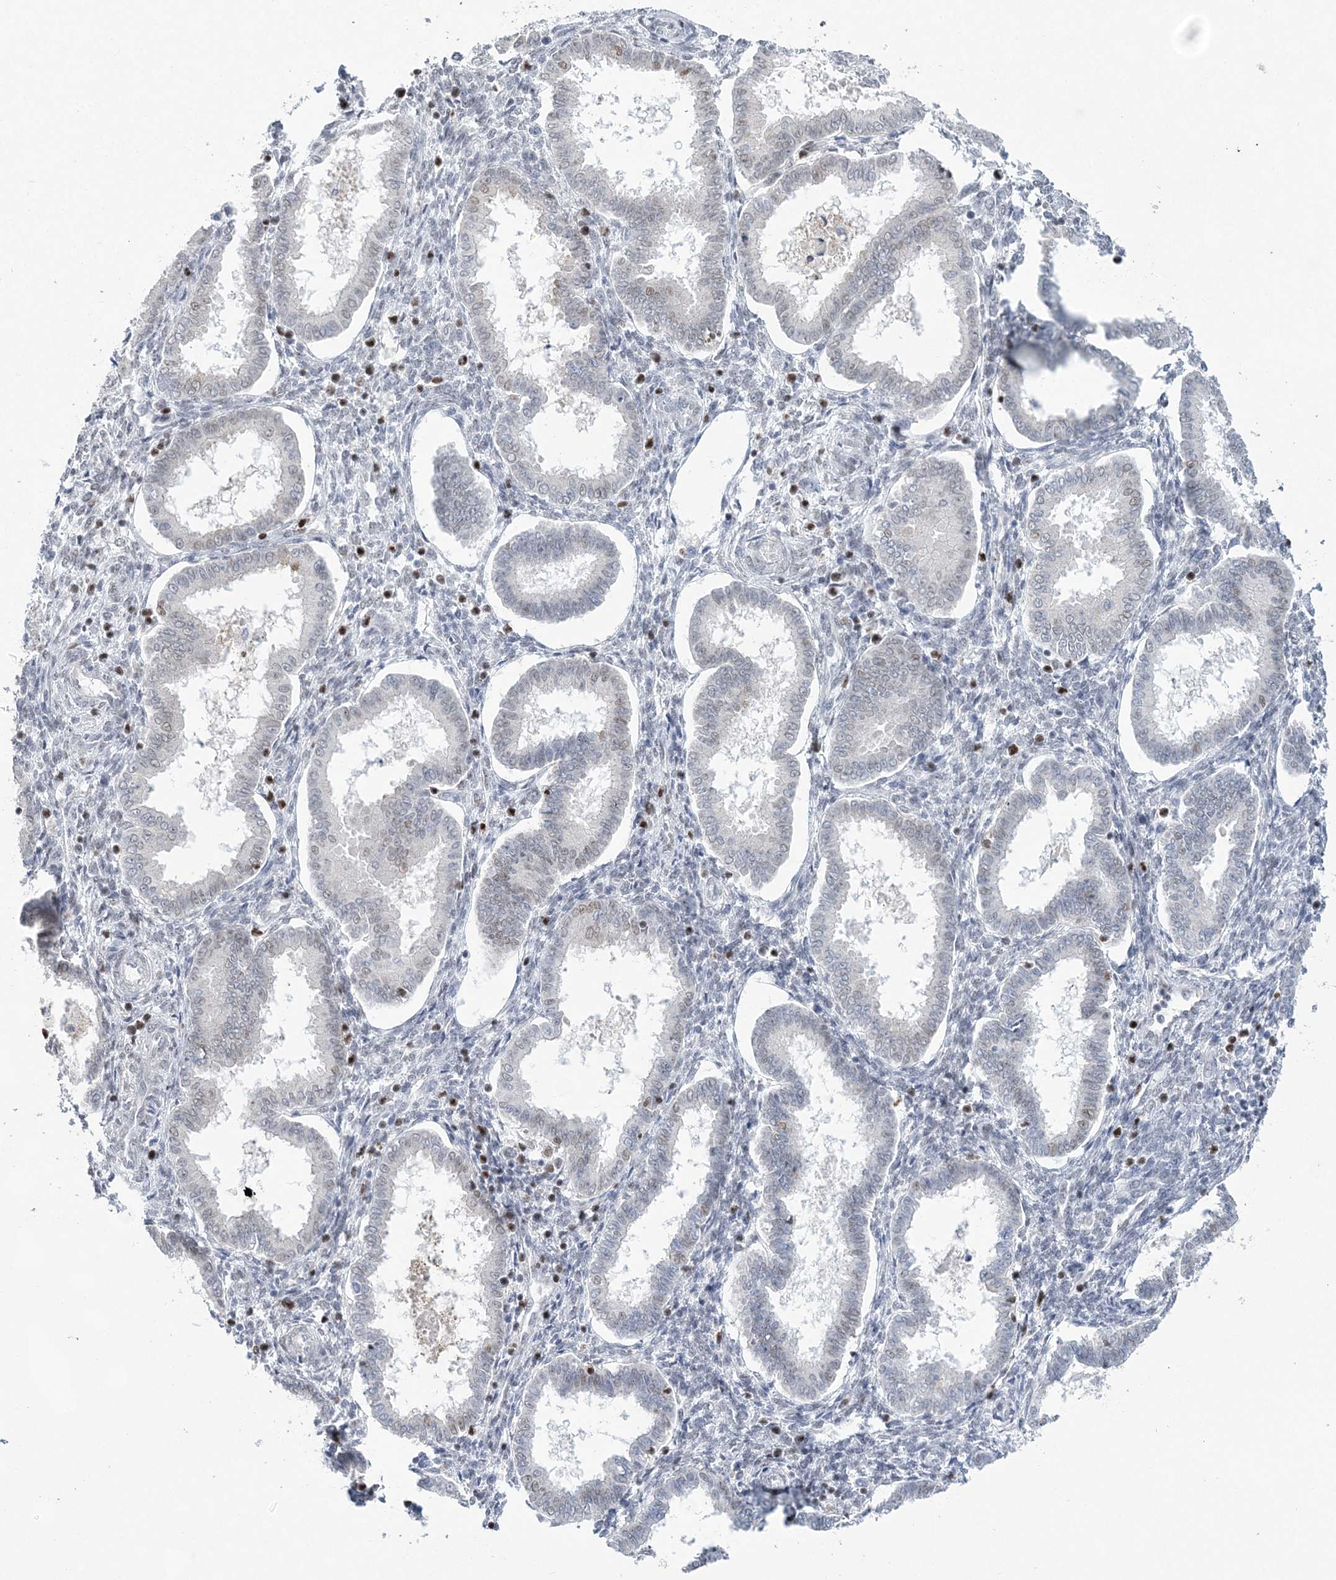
{"staining": {"intensity": "negative", "quantity": "none", "location": "none"}, "tissue": "endometrium", "cell_type": "Cells in endometrial stroma", "image_type": "normal", "snomed": [{"axis": "morphology", "description": "Normal tissue, NOS"}, {"axis": "topography", "description": "Endometrium"}], "caption": "This is an IHC image of unremarkable human endometrium. There is no staining in cells in endometrial stroma.", "gene": "ZBTB7A", "patient": {"sex": "female", "age": 24}}